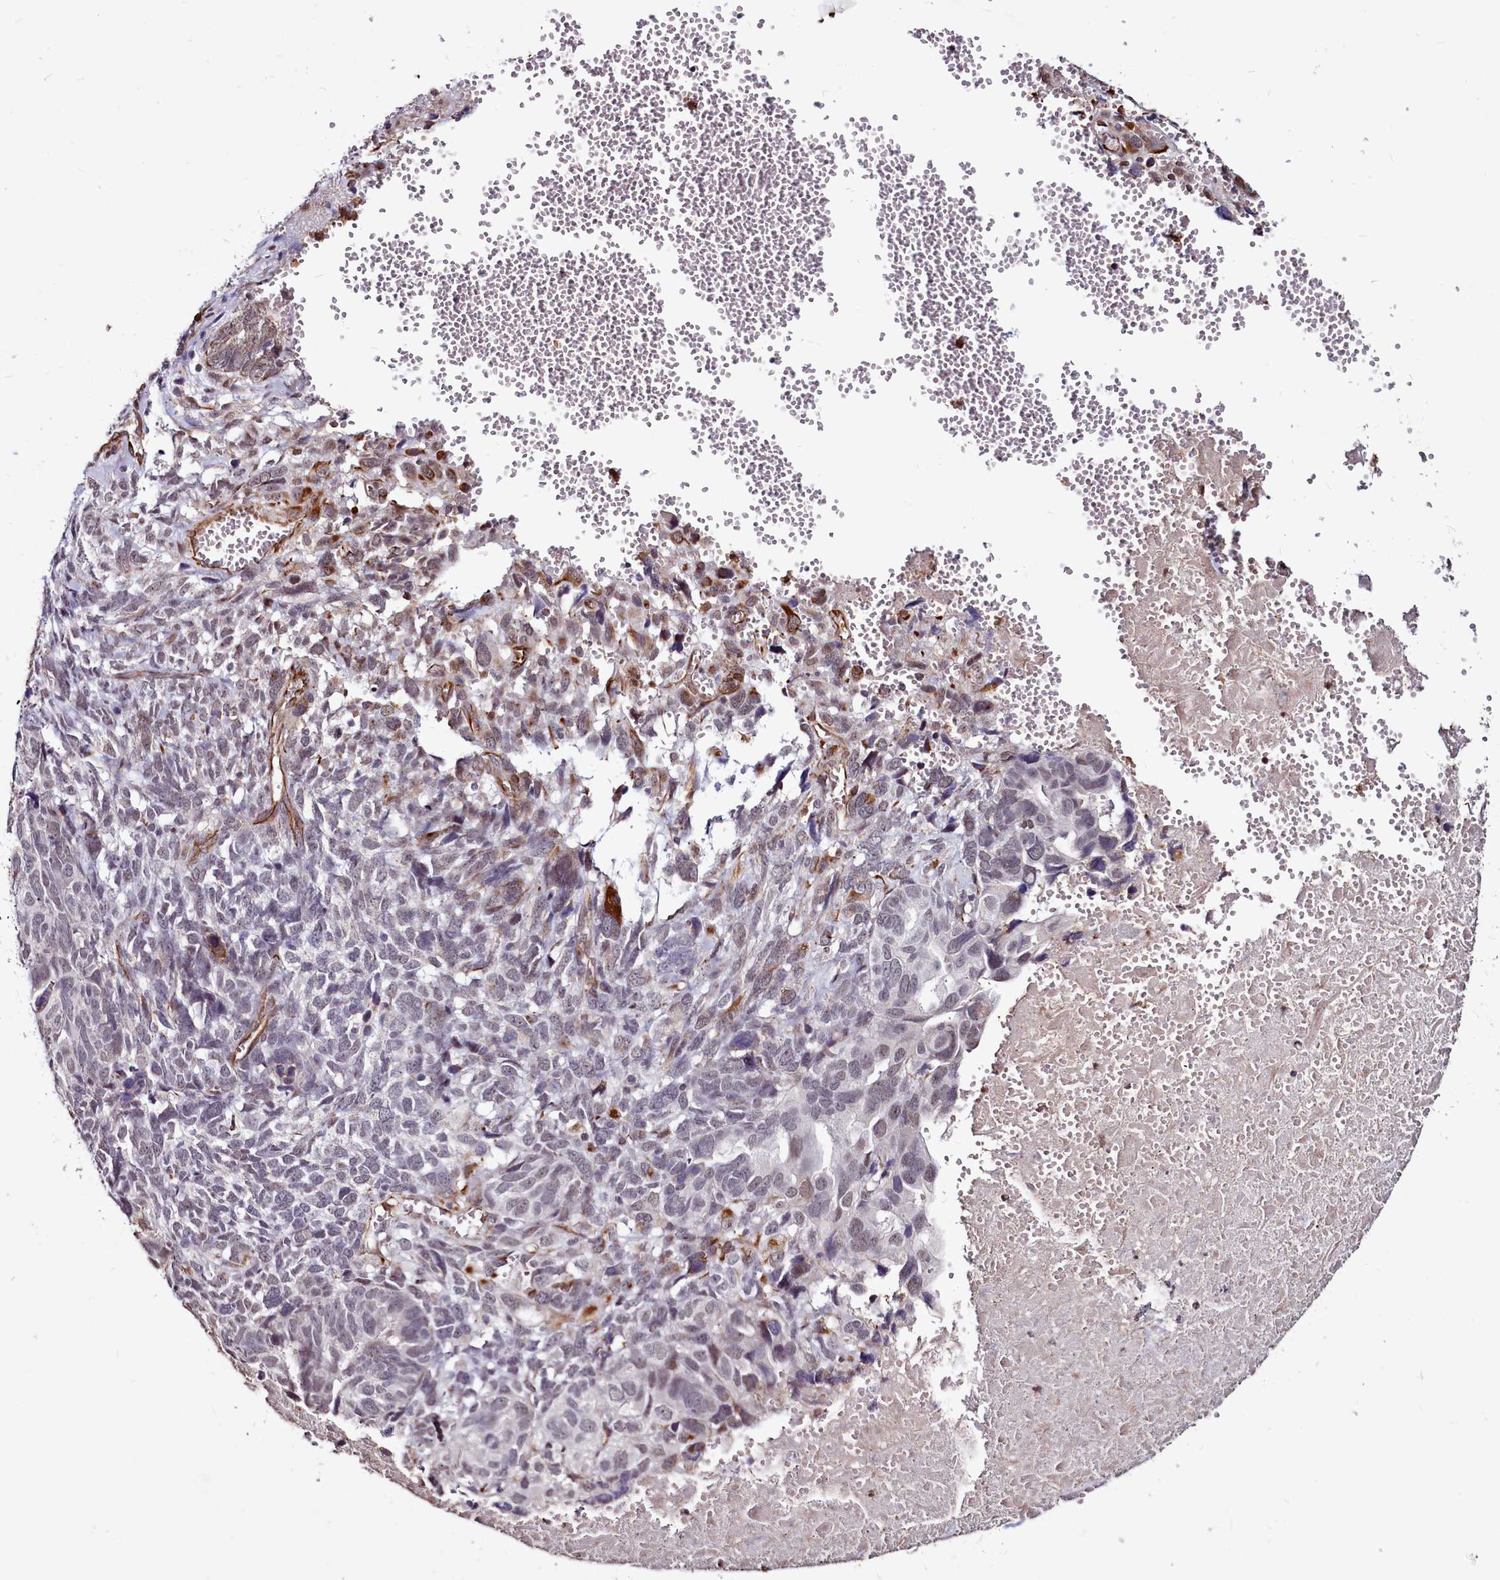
{"staining": {"intensity": "weak", "quantity": "<25%", "location": "cytoplasmic/membranous,nuclear"}, "tissue": "ovarian cancer", "cell_type": "Tumor cells", "image_type": "cancer", "snomed": [{"axis": "morphology", "description": "Cystadenocarcinoma, serous, NOS"}, {"axis": "topography", "description": "Ovary"}], "caption": "IHC histopathology image of neoplastic tissue: human ovarian cancer (serous cystadenocarcinoma) stained with DAB exhibits no significant protein positivity in tumor cells. Brightfield microscopy of immunohistochemistry (IHC) stained with DAB (3,3'-diaminobenzidine) (brown) and hematoxylin (blue), captured at high magnification.", "gene": "CLK3", "patient": {"sex": "female", "age": 79}}